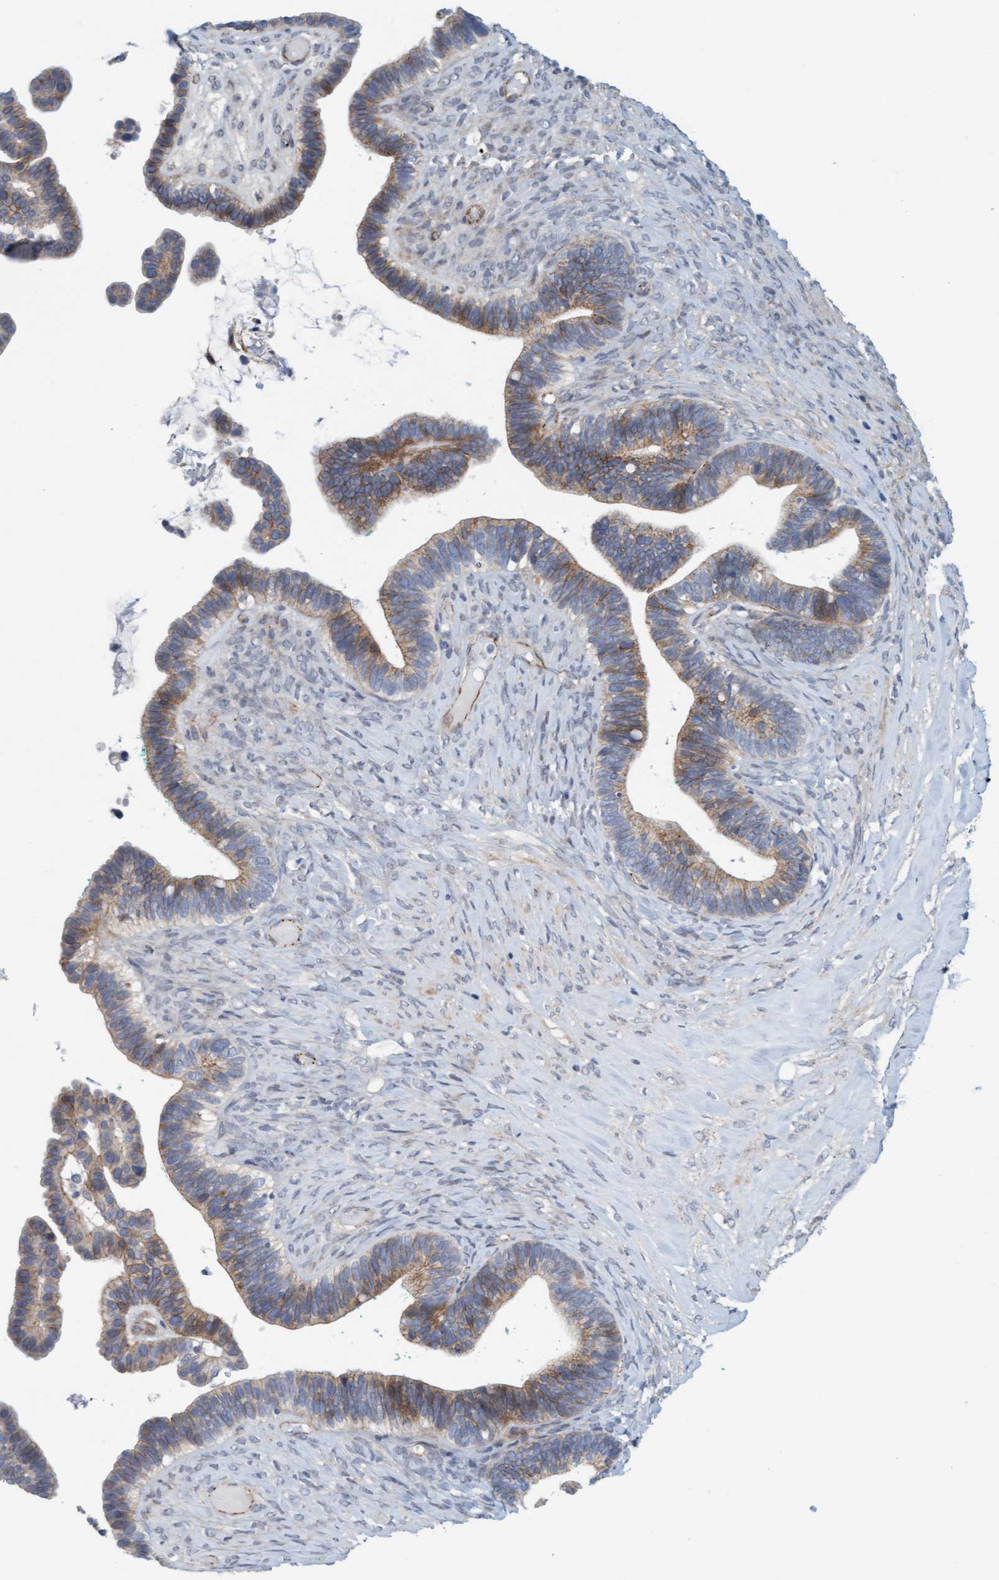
{"staining": {"intensity": "weak", "quantity": ">75%", "location": "cytoplasmic/membranous"}, "tissue": "ovarian cancer", "cell_type": "Tumor cells", "image_type": "cancer", "snomed": [{"axis": "morphology", "description": "Cystadenocarcinoma, serous, NOS"}, {"axis": "topography", "description": "Ovary"}], "caption": "Ovarian cancer (serous cystadenocarcinoma) was stained to show a protein in brown. There is low levels of weak cytoplasmic/membranous staining in approximately >75% of tumor cells. Using DAB (brown) and hematoxylin (blue) stains, captured at high magnification using brightfield microscopy.", "gene": "KRBA2", "patient": {"sex": "female", "age": 56}}